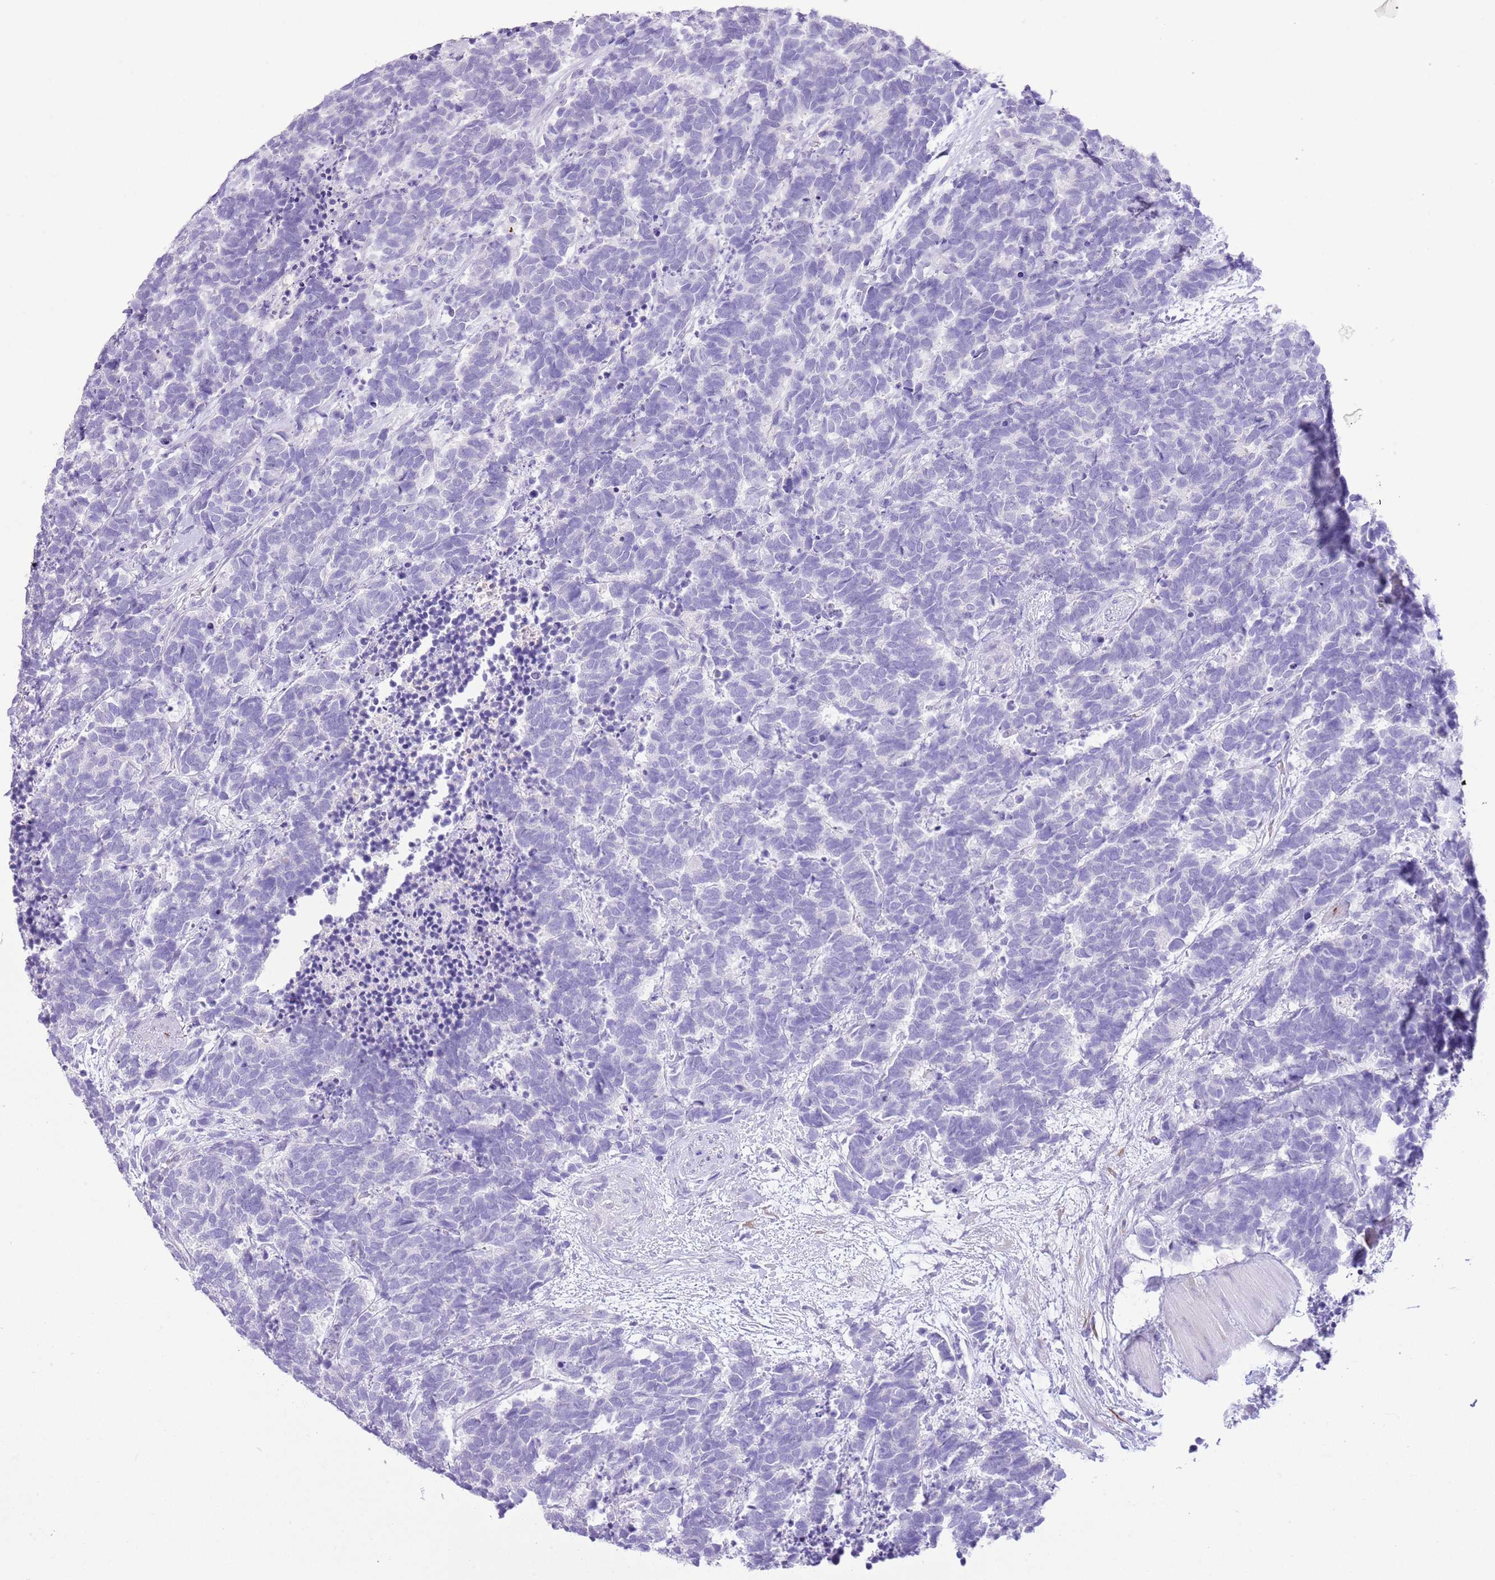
{"staining": {"intensity": "negative", "quantity": "none", "location": "none"}, "tissue": "carcinoid", "cell_type": "Tumor cells", "image_type": "cancer", "snomed": [{"axis": "morphology", "description": "Carcinoma, NOS"}, {"axis": "morphology", "description": "Carcinoid, malignant, NOS"}, {"axis": "topography", "description": "Prostate"}], "caption": "Immunohistochemical staining of carcinoid reveals no significant staining in tumor cells. (Brightfield microscopy of DAB (3,3'-diaminobenzidine) immunohistochemistry at high magnification).", "gene": "OR2Z1", "patient": {"sex": "male", "age": 57}}